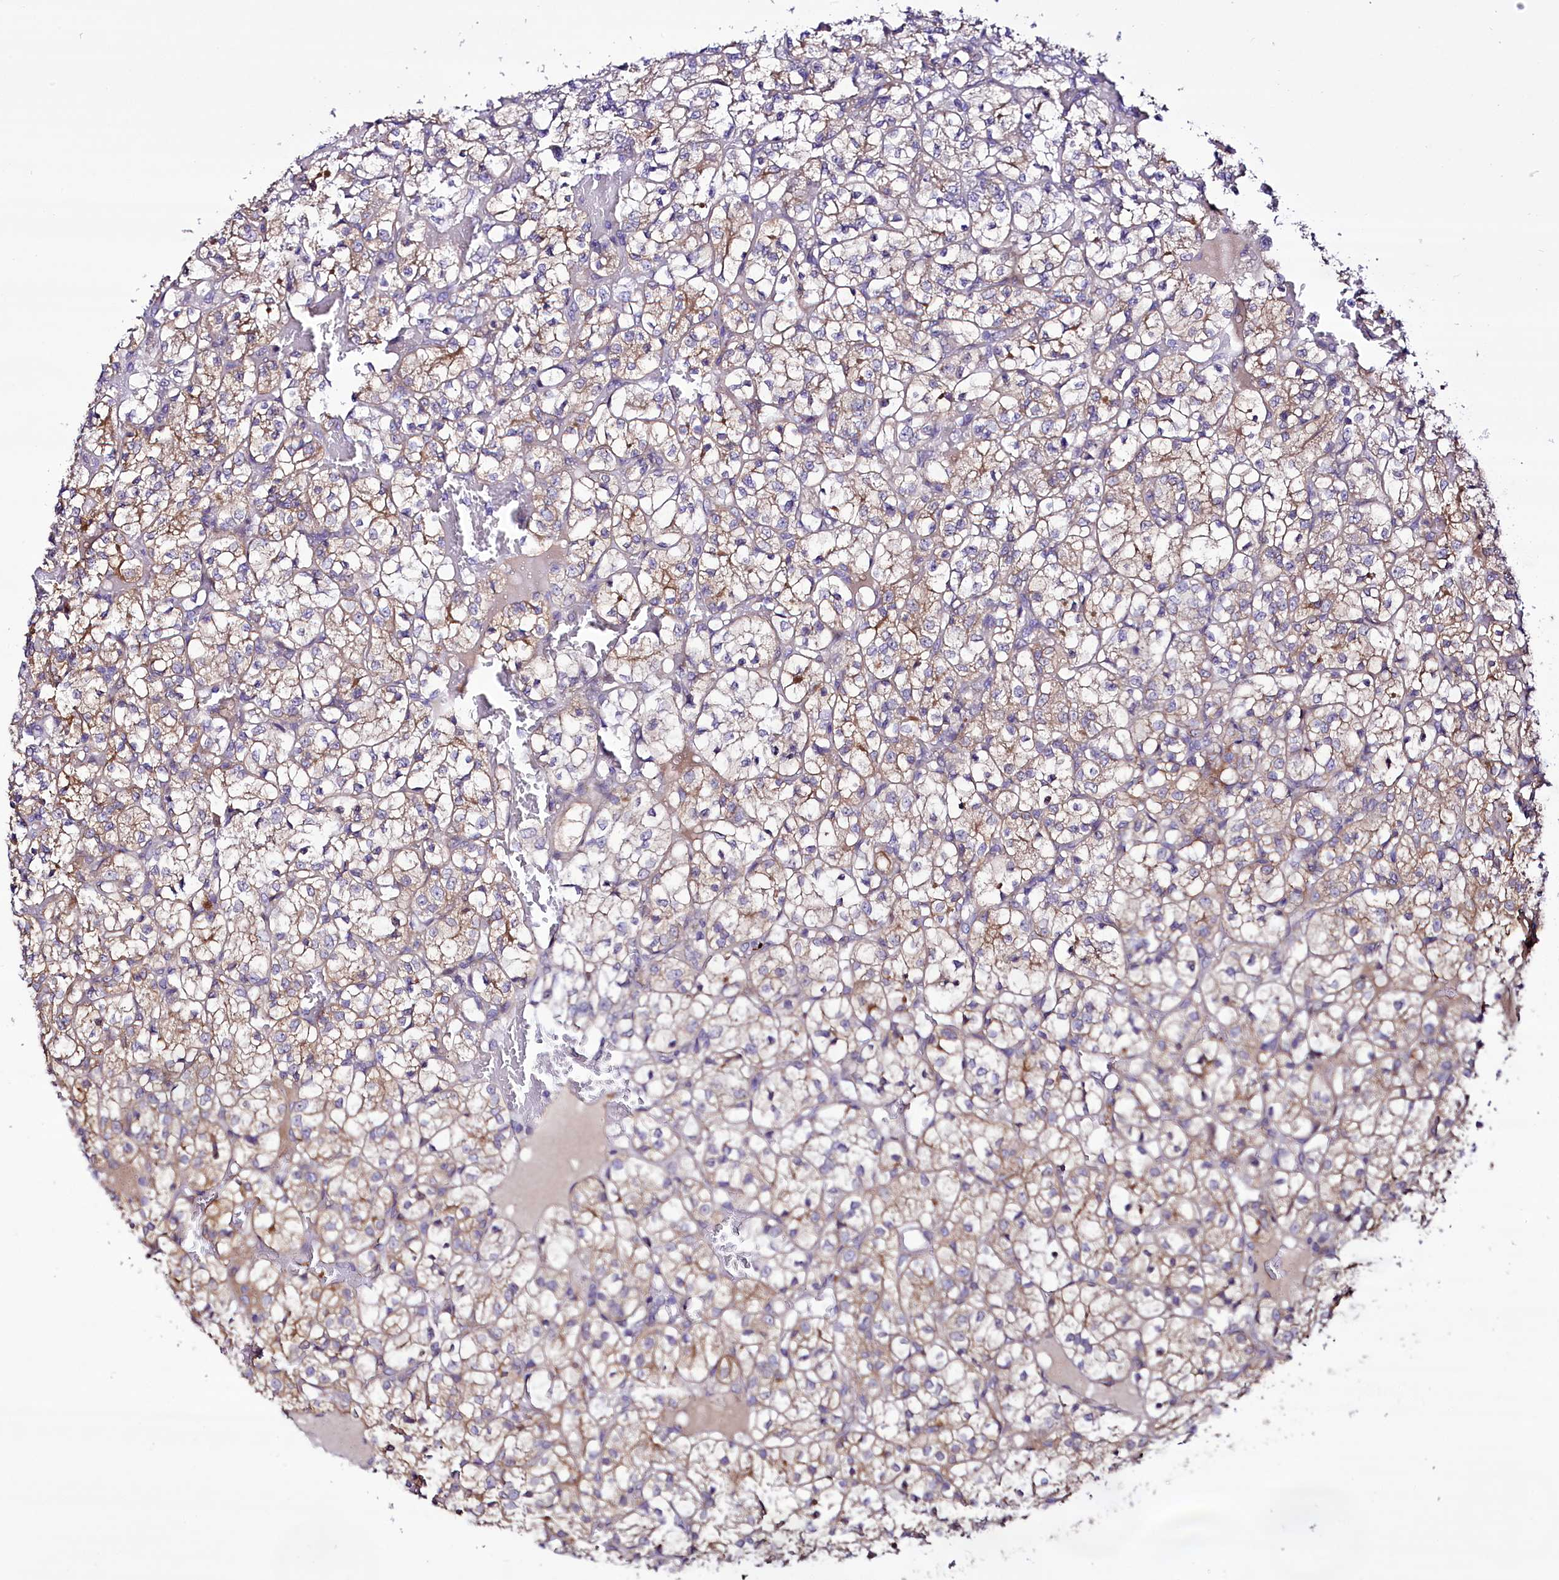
{"staining": {"intensity": "moderate", "quantity": "<25%", "location": "cytoplasmic/membranous"}, "tissue": "renal cancer", "cell_type": "Tumor cells", "image_type": "cancer", "snomed": [{"axis": "morphology", "description": "Adenocarcinoma, NOS"}, {"axis": "topography", "description": "Kidney"}], "caption": "This histopathology image exhibits IHC staining of renal cancer, with low moderate cytoplasmic/membranous positivity in about <25% of tumor cells.", "gene": "ZC3H12C", "patient": {"sex": "female", "age": 69}}